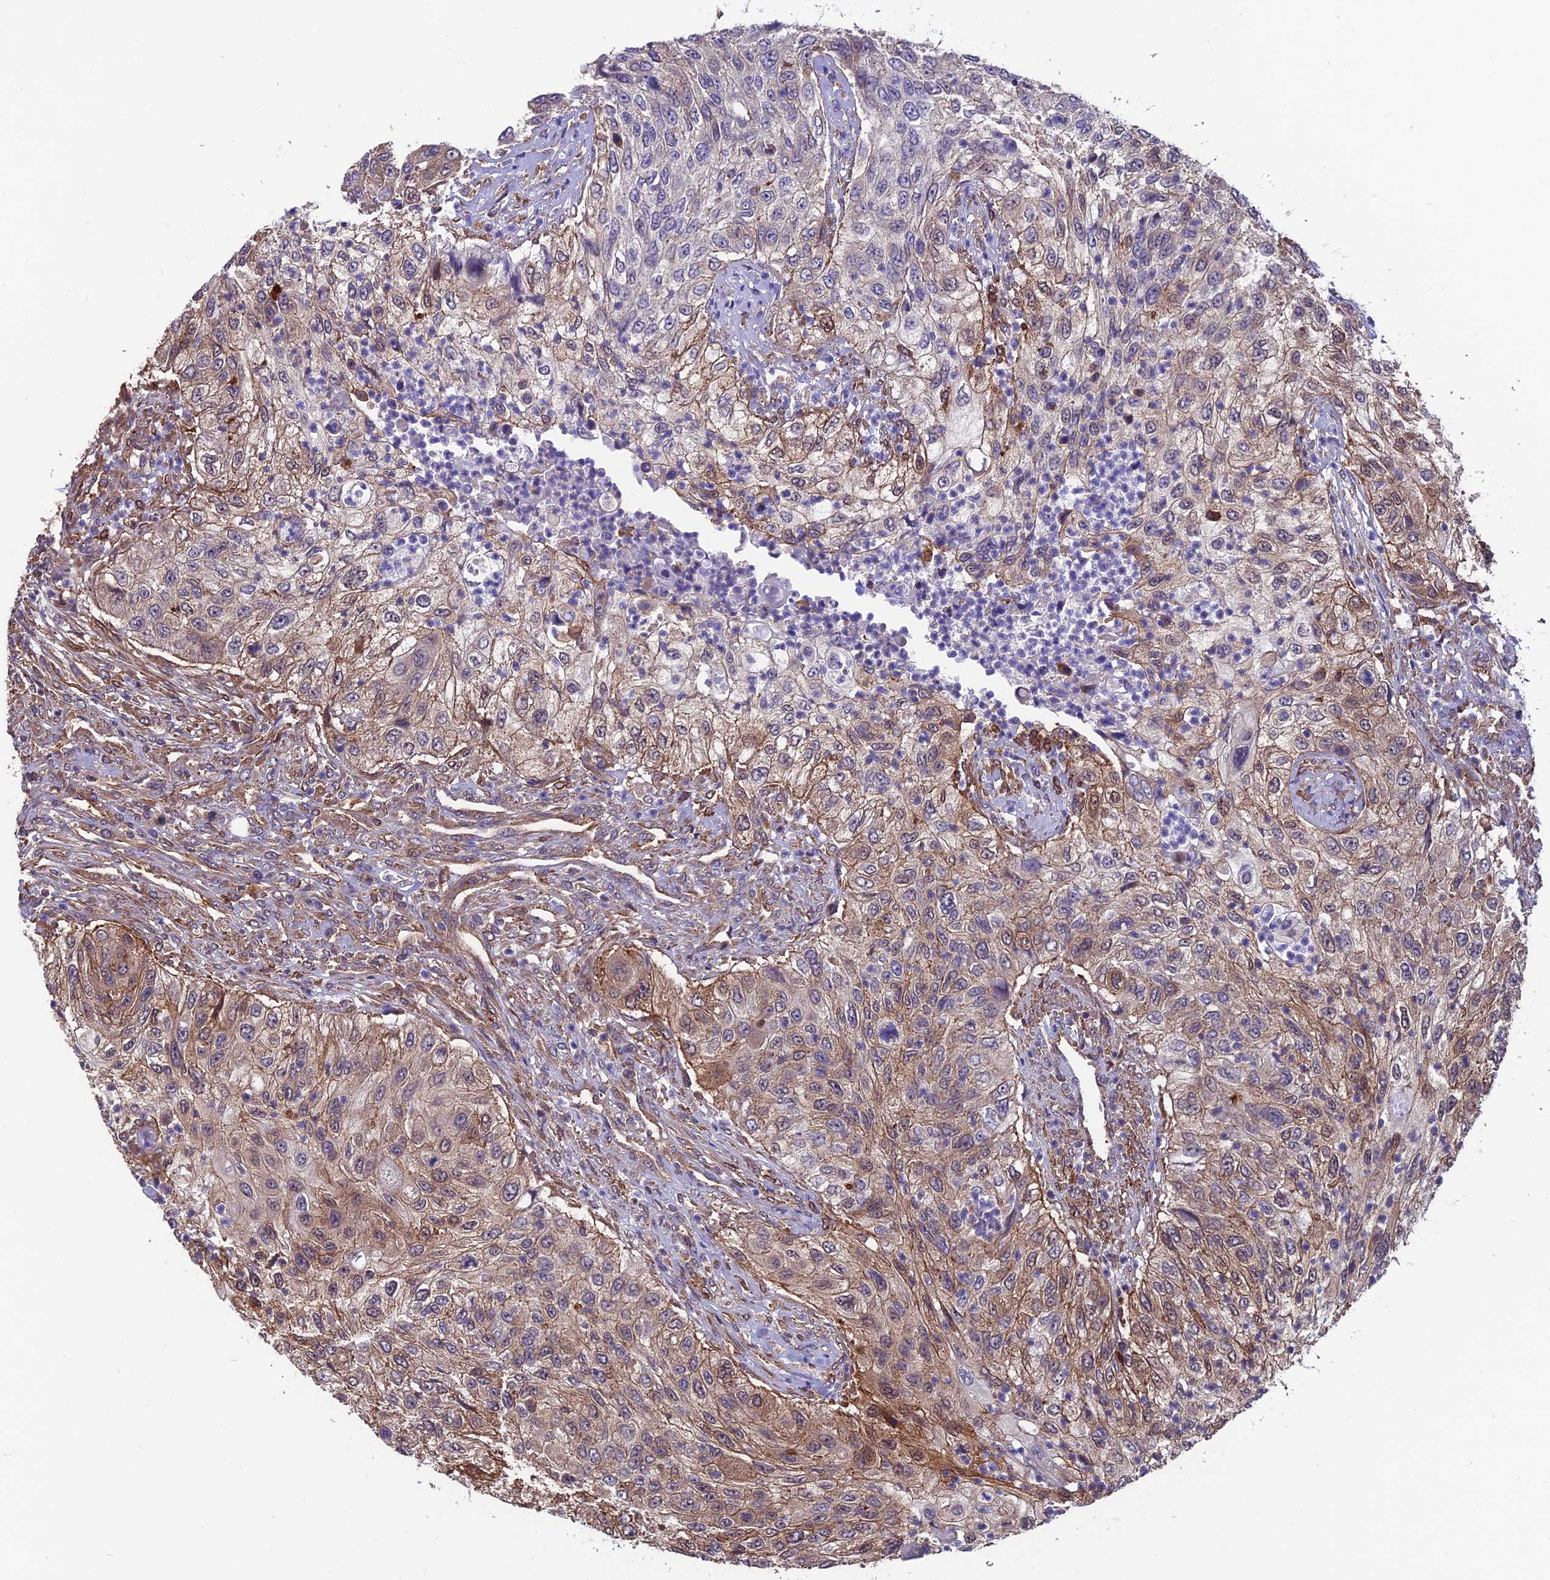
{"staining": {"intensity": "moderate", "quantity": ">75%", "location": "cytoplasmic/membranous"}, "tissue": "urothelial cancer", "cell_type": "Tumor cells", "image_type": "cancer", "snomed": [{"axis": "morphology", "description": "Urothelial carcinoma, High grade"}, {"axis": "topography", "description": "Urinary bladder"}], "caption": "A brown stain labels moderate cytoplasmic/membranous positivity of a protein in human urothelial cancer tumor cells.", "gene": "RTN4RL1", "patient": {"sex": "female", "age": 60}}